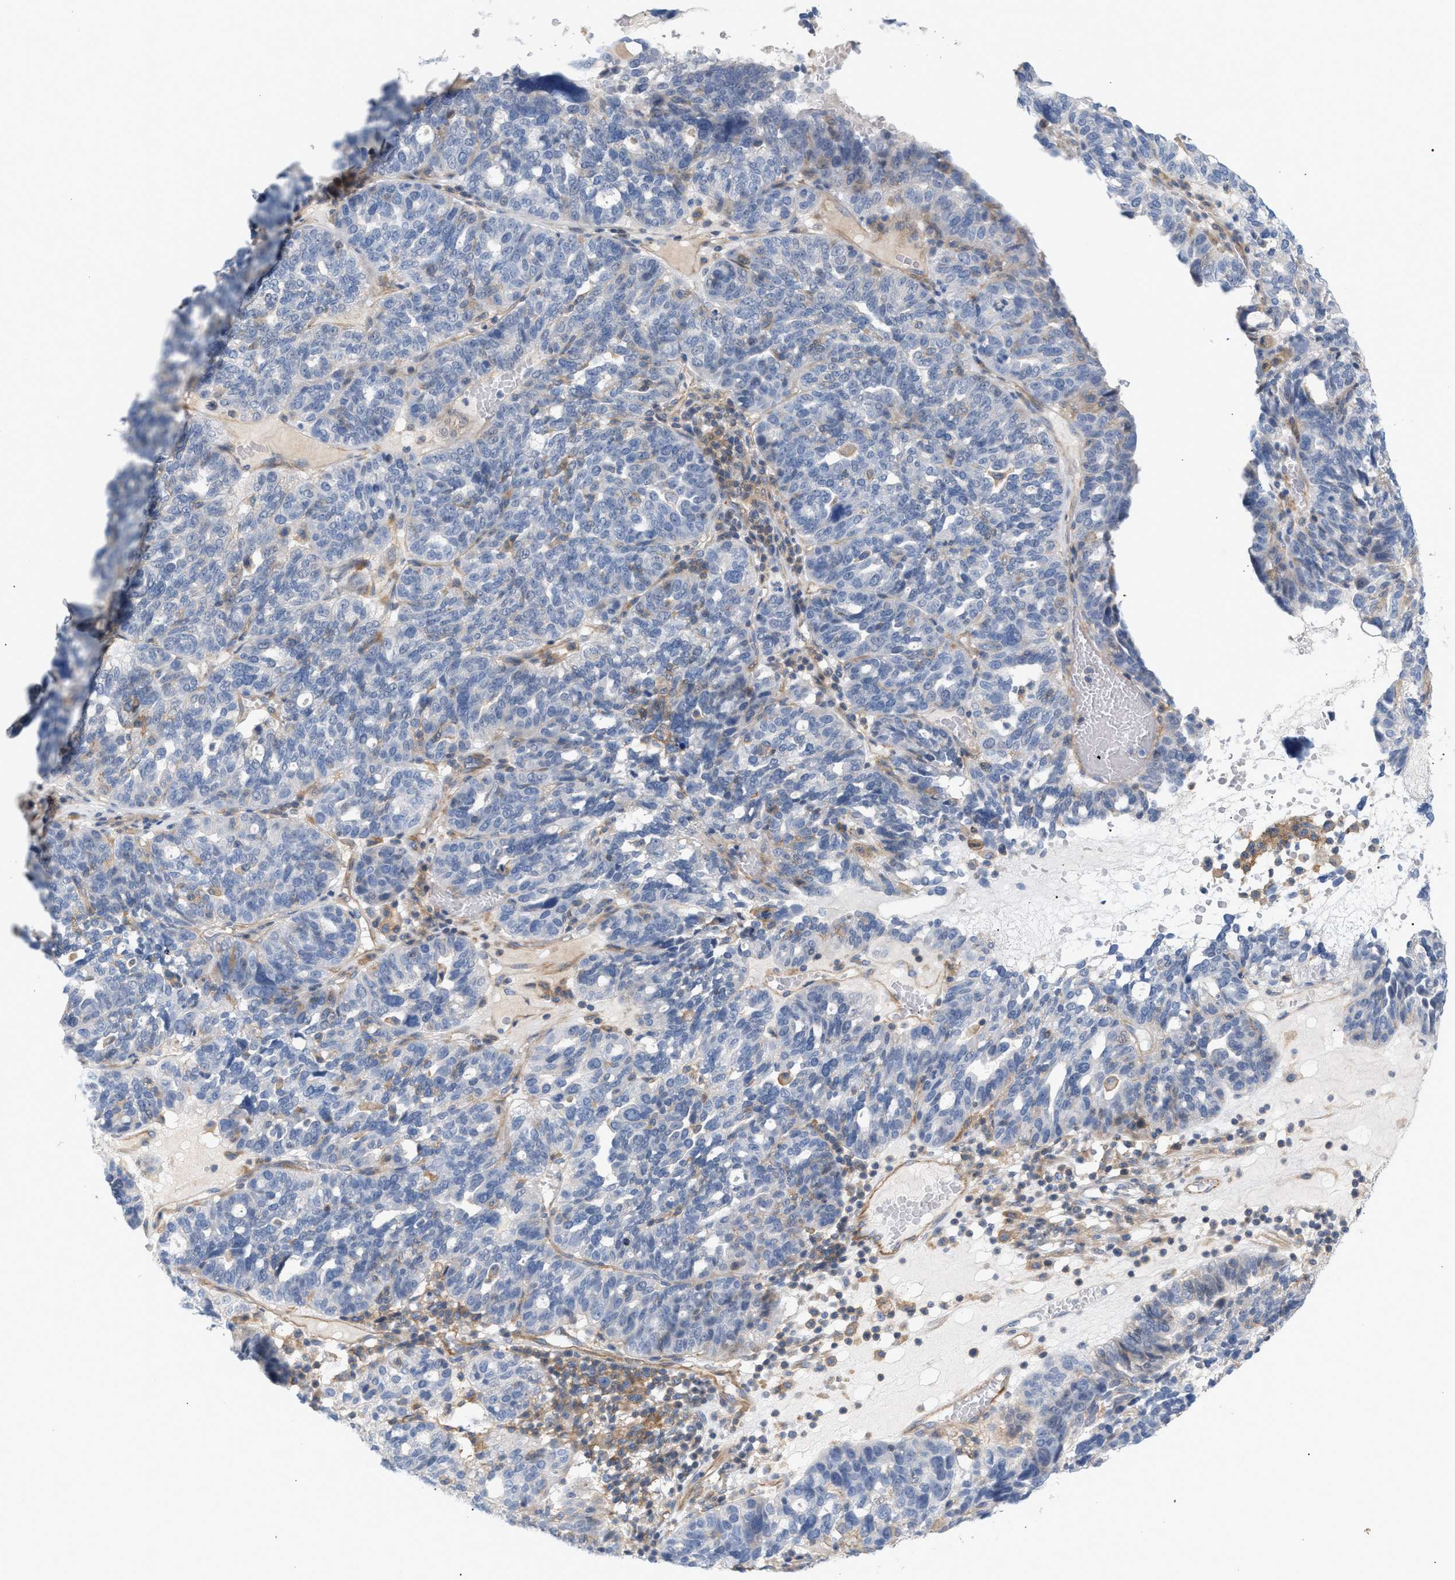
{"staining": {"intensity": "negative", "quantity": "none", "location": "none"}, "tissue": "ovarian cancer", "cell_type": "Tumor cells", "image_type": "cancer", "snomed": [{"axis": "morphology", "description": "Cystadenocarcinoma, serous, NOS"}, {"axis": "topography", "description": "Ovary"}], "caption": "DAB immunohistochemical staining of ovarian cancer (serous cystadenocarcinoma) shows no significant positivity in tumor cells.", "gene": "LRCH1", "patient": {"sex": "female", "age": 59}}